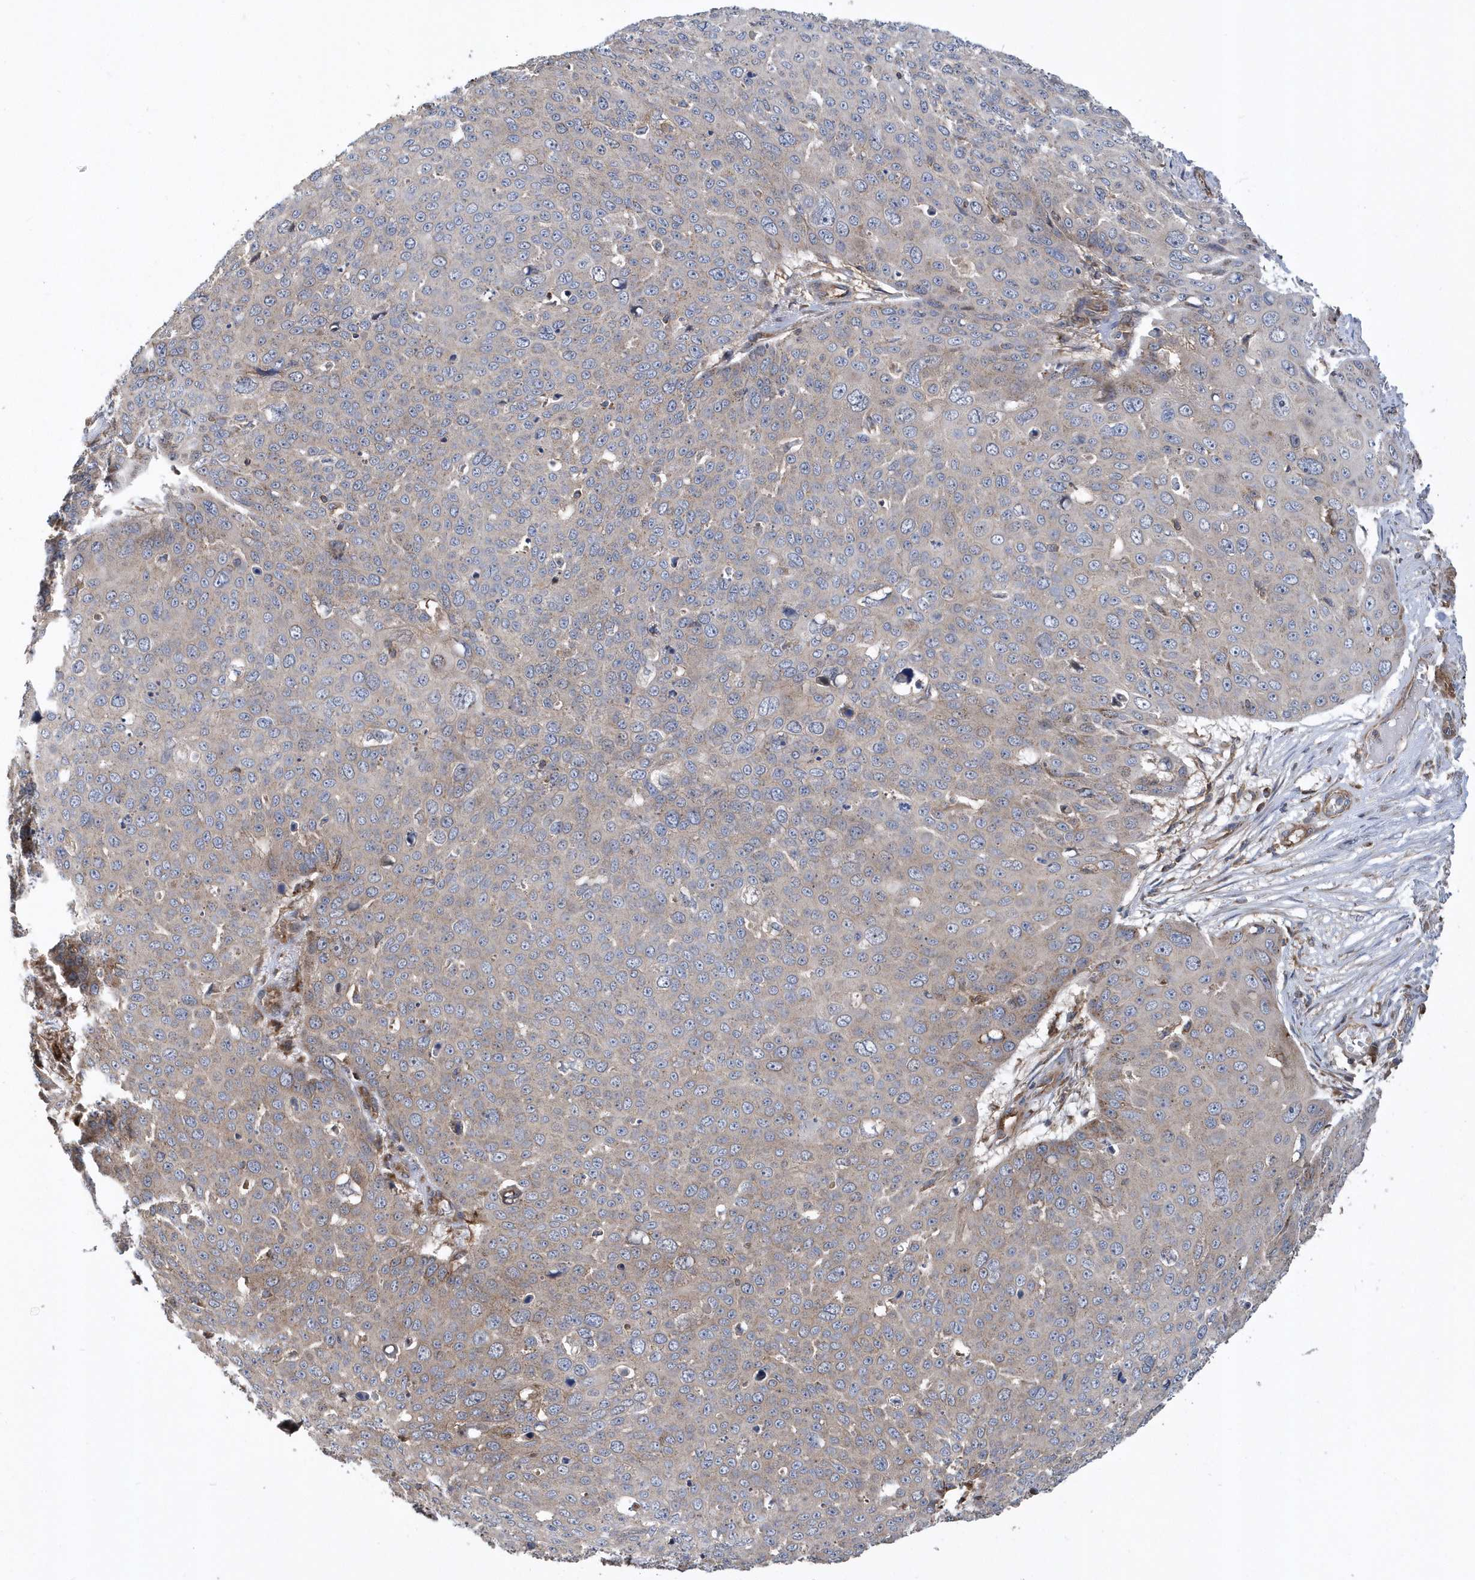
{"staining": {"intensity": "weak", "quantity": "<25%", "location": "cytoplasmic/membranous"}, "tissue": "skin cancer", "cell_type": "Tumor cells", "image_type": "cancer", "snomed": [{"axis": "morphology", "description": "Squamous cell carcinoma, NOS"}, {"axis": "topography", "description": "Skin"}], "caption": "Histopathology image shows no significant protein positivity in tumor cells of skin cancer (squamous cell carcinoma).", "gene": "TRAIP", "patient": {"sex": "male", "age": 71}}